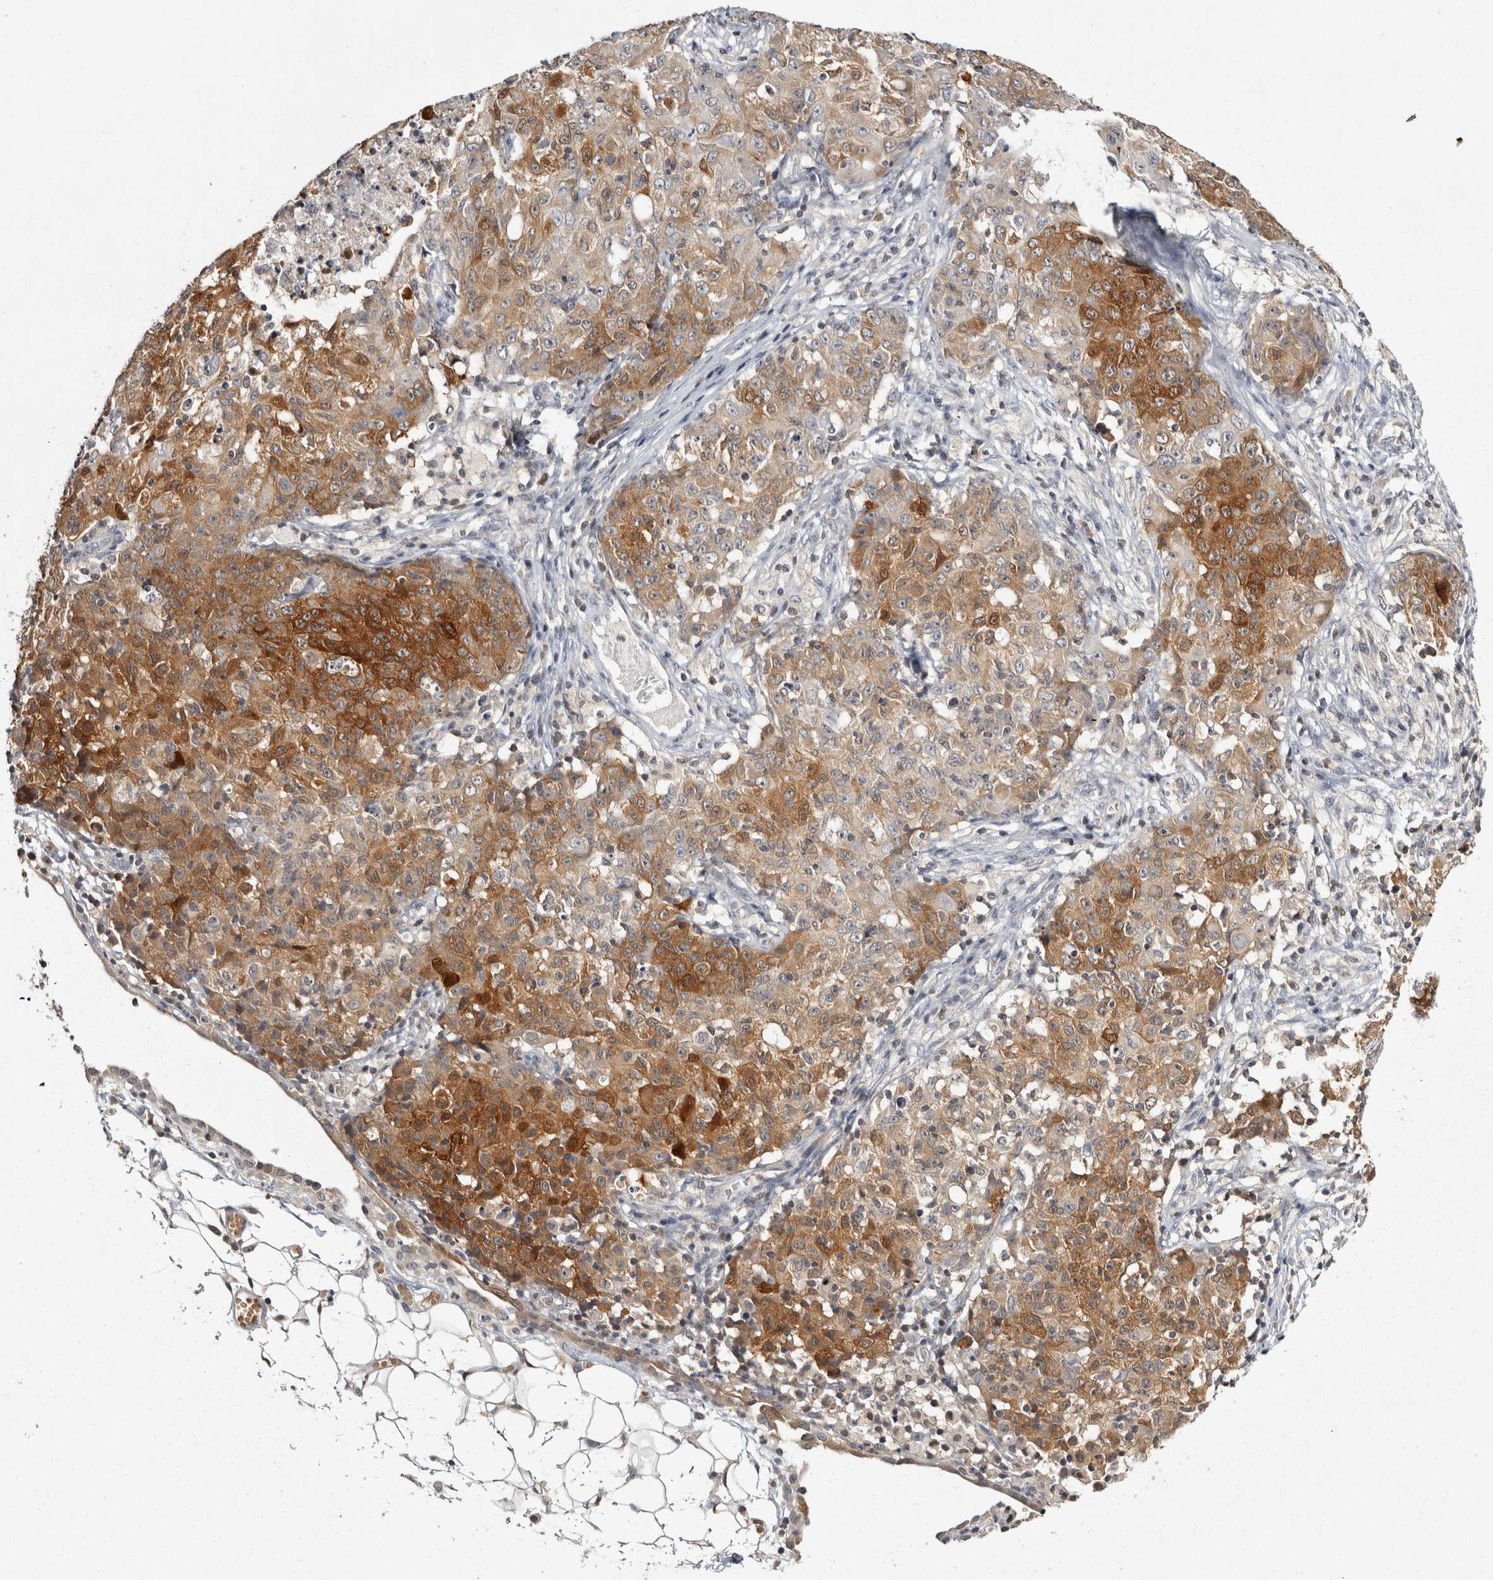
{"staining": {"intensity": "moderate", "quantity": ">75%", "location": "cytoplasmic/membranous,nuclear"}, "tissue": "ovarian cancer", "cell_type": "Tumor cells", "image_type": "cancer", "snomed": [{"axis": "morphology", "description": "Carcinoma, endometroid"}, {"axis": "topography", "description": "Ovary"}], "caption": "Ovarian cancer stained for a protein displays moderate cytoplasmic/membranous and nuclear positivity in tumor cells.", "gene": "ACAT2", "patient": {"sex": "female", "age": 42}}